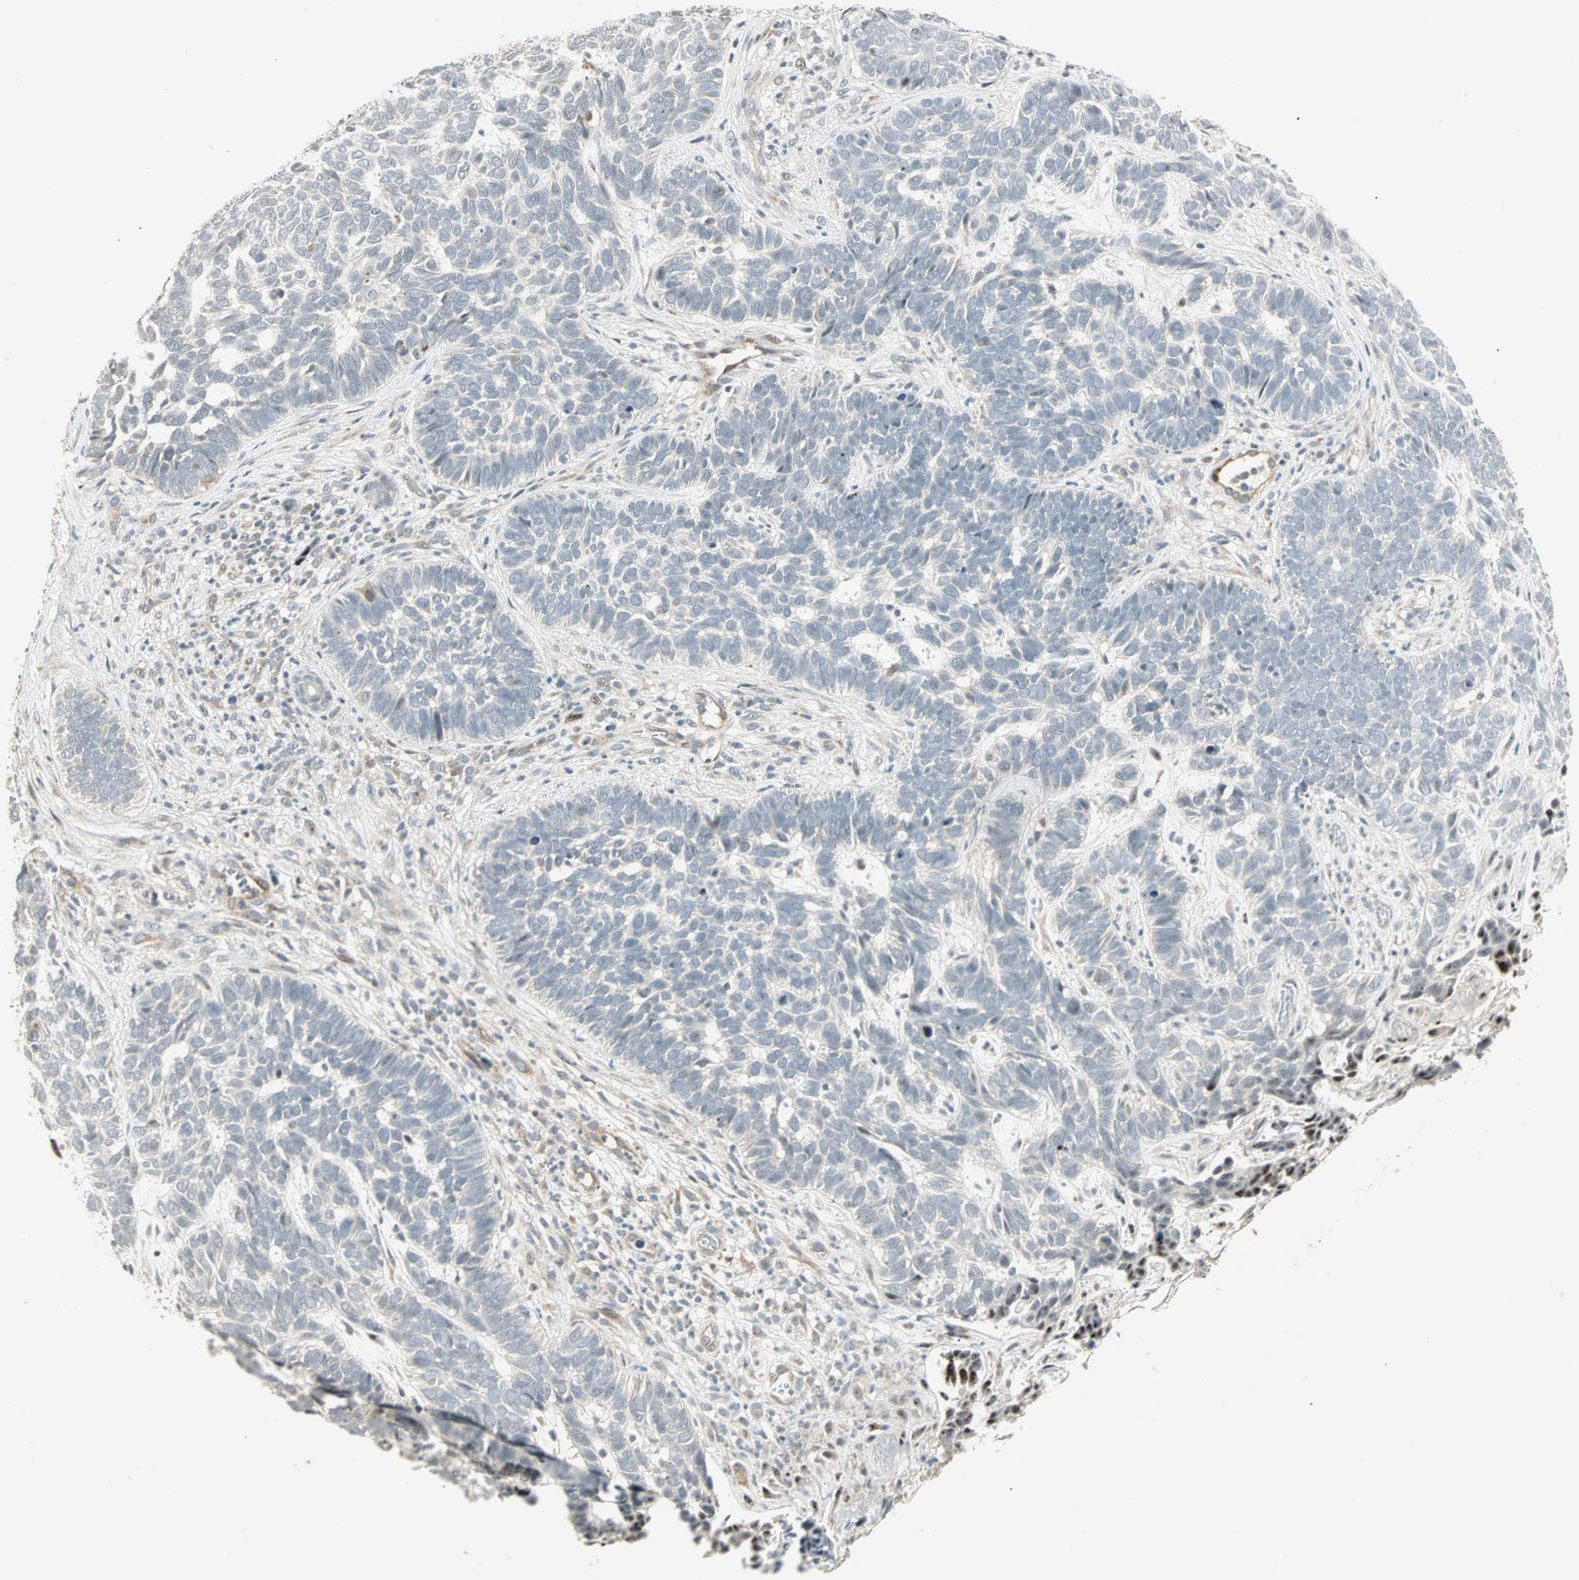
{"staining": {"intensity": "negative", "quantity": "none", "location": "none"}, "tissue": "skin cancer", "cell_type": "Tumor cells", "image_type": "cancer", "snomed": [{"axis": "morphology", "description": "Basal cell carcinoma"}, {"axis": "topography", "description": "Skin"}], "caption": "Immunohistochemical staining of basal cell carcinoma (skin) exhibits no significant expression in tumor cells.", "gene": "ACSL5", "patient": {"sex": "male", "age": 87}}